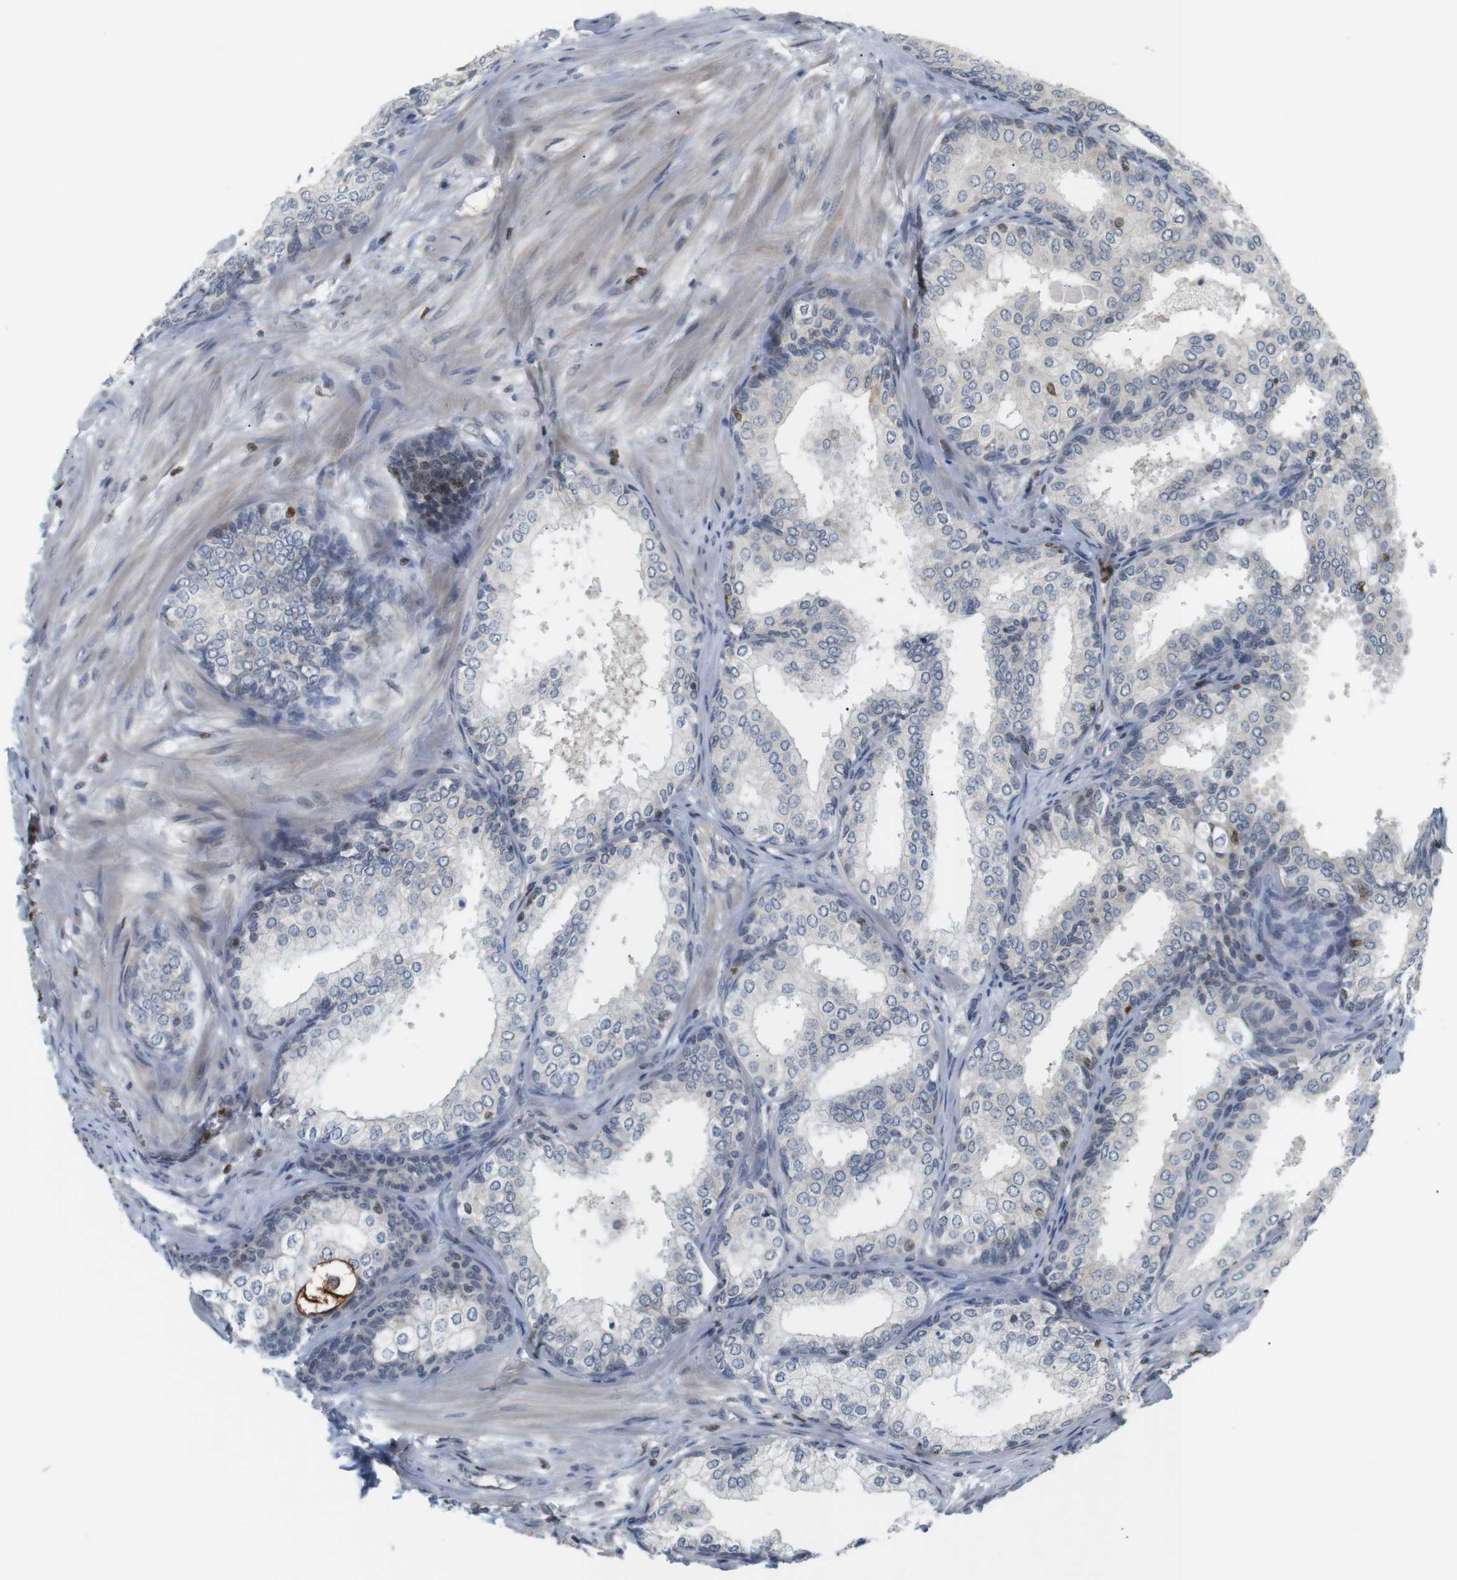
{"staining": {"intensity": "weak", "quantity": "<25%", "location": "cytoplasmic/membranous"}, "tissue": "prostate cancer", "cell_type": "Tumor cells", "image_type": "cancer", "snomed": [{"axis": "morphology", "description": "Adenocarcinoma, High grade"}, {"axis": "topography", "description": "Prostate"}], "caption": "A histopathology image of prostate cancer (high-grade adenocarcinoma) stained for a protein demonstrates no brown staining in tumor cells.", "gene": "MBD1", "patient": {"sex": "male", "age": 64}}